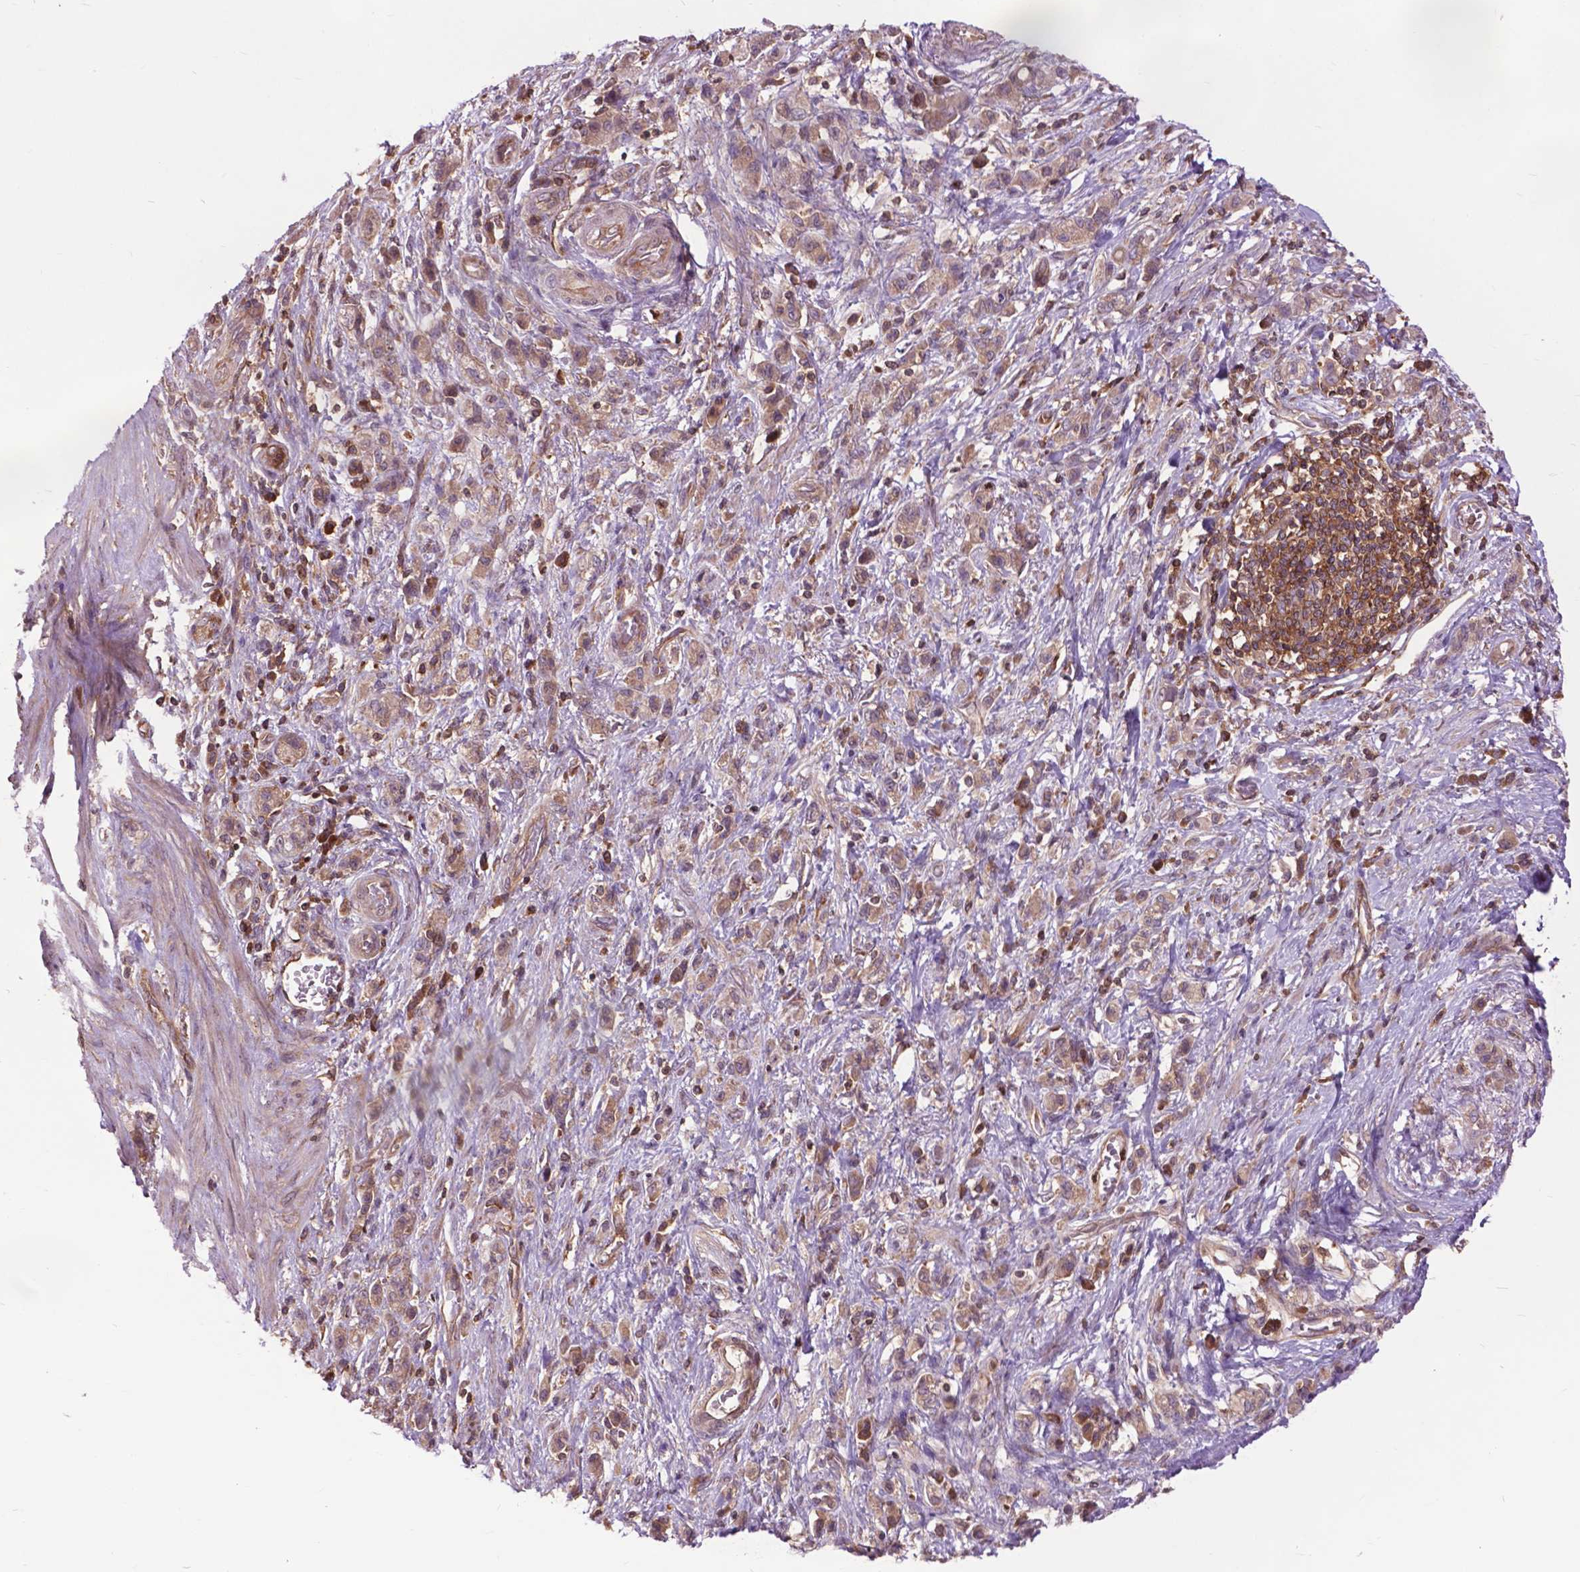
{"staining": {"intensity": "weak", "quantity": ">75%", "location": "cytoplasmic/membranous"}, "tissue": "stomach cancer", "cell_type": "Tumor cells", "image_type": "cancer", "snomed": [{"axis": "morphology", "description": "Adenocarcinoma, NOS"}, {"axis": "topography", "description": "Stomach"}], "caption": "Stomach cancer tissue demonstrates weak cytoplasmic/membranous positivity in approximately >75% of tumor cells, visualized by immunohistochemistry.", "gene": "ARAF", "patient": {"sex": "male", "age": 77}}